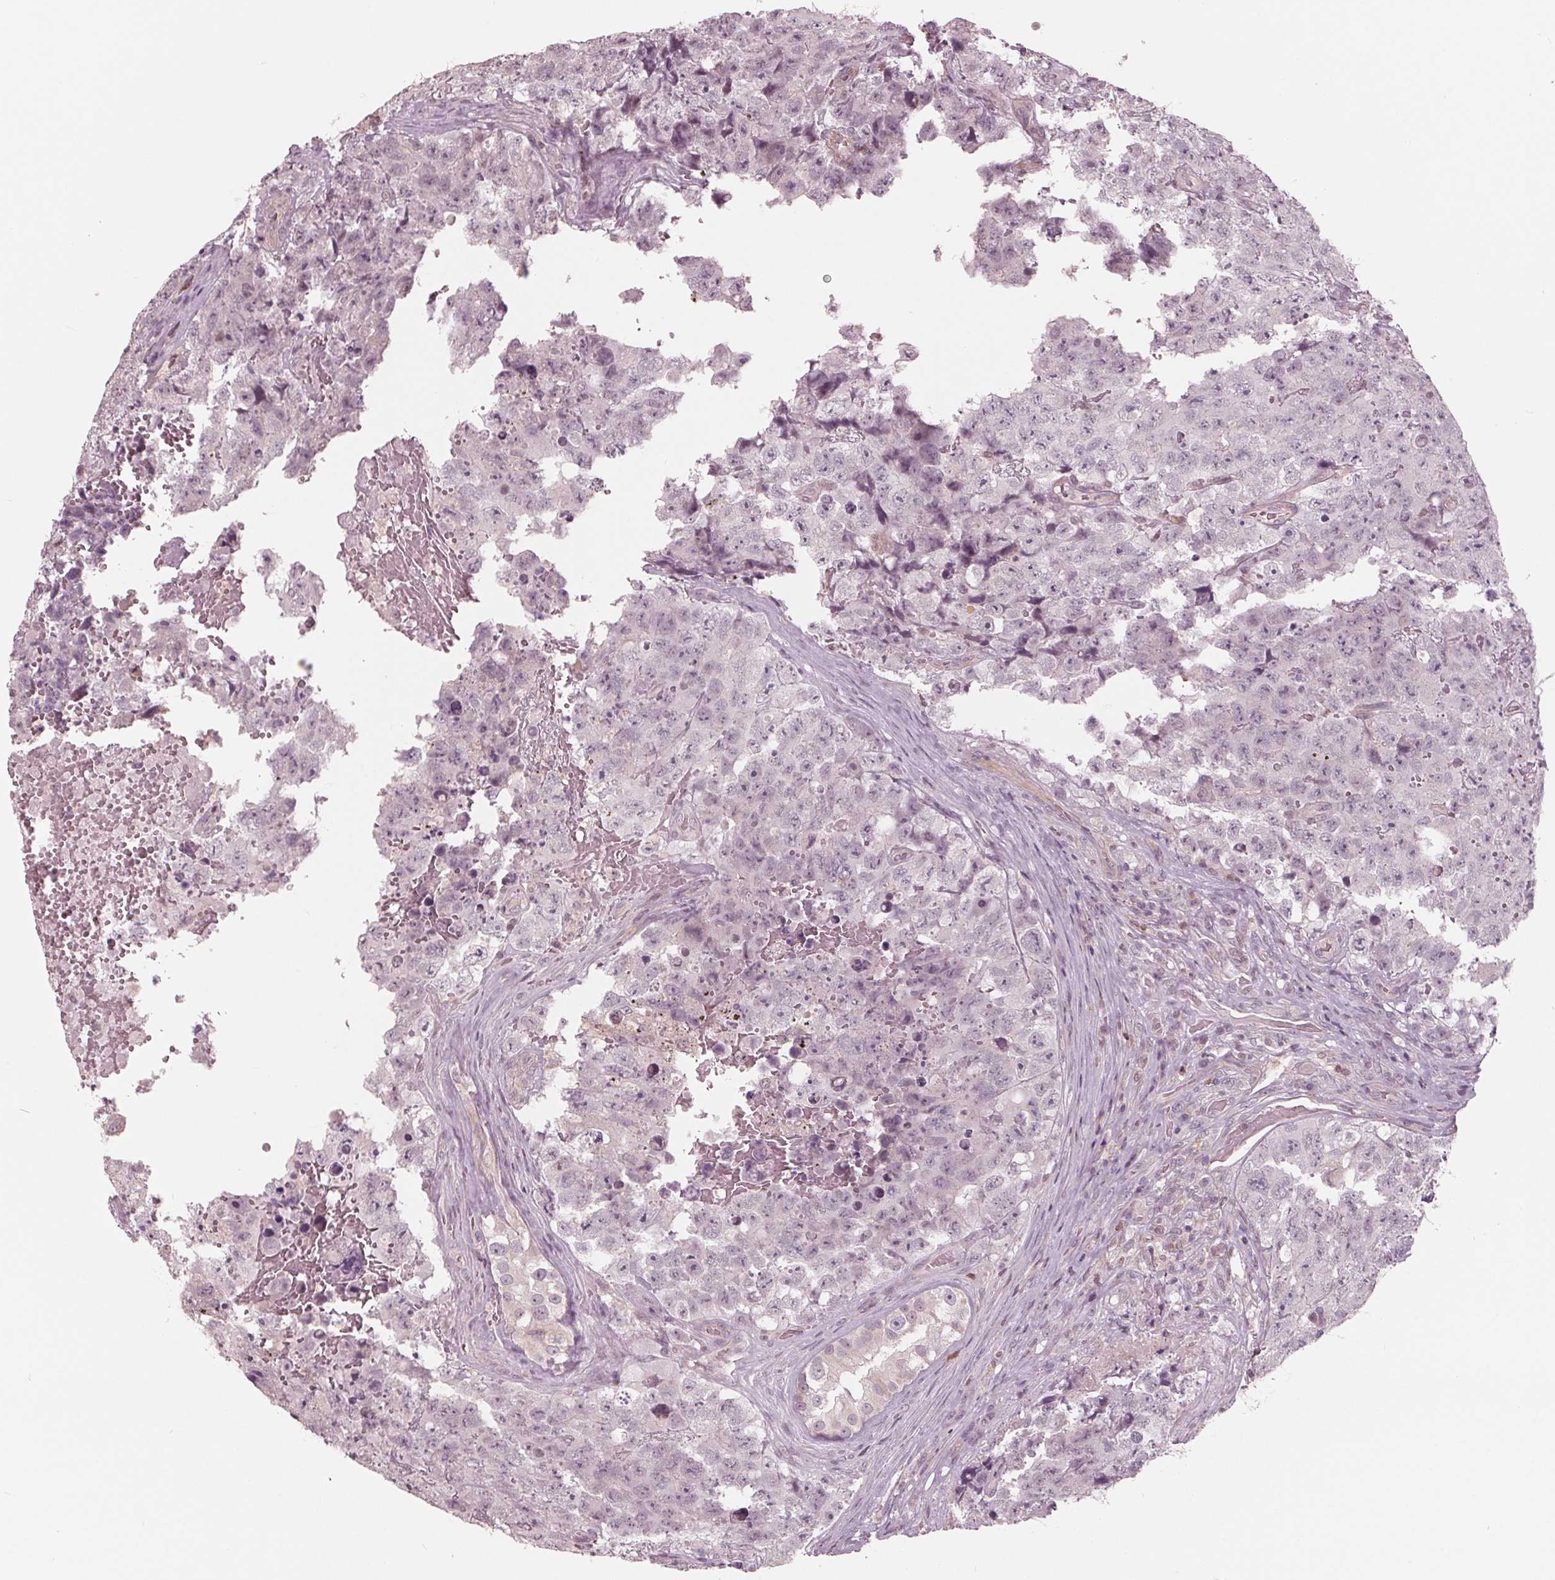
{"staining": {"intensity": "negative", "quantity": "none", "location": "none"}, "tissue": "testis cancer", "cell_type": "Tumor cells", "image_type": "cancer", "snomed": [{"axis": "morphology", "description": "Carcinoma, Embryonal, NOS"}, {"axis": "topography", "description": "Testis"}], "caption": "Testis embryonal carcinoma was stained to show a protein in brown. There is no significant expression in tumor cells.", "gene": "ING3", "patient": {"sex": "male", "age": 18}}